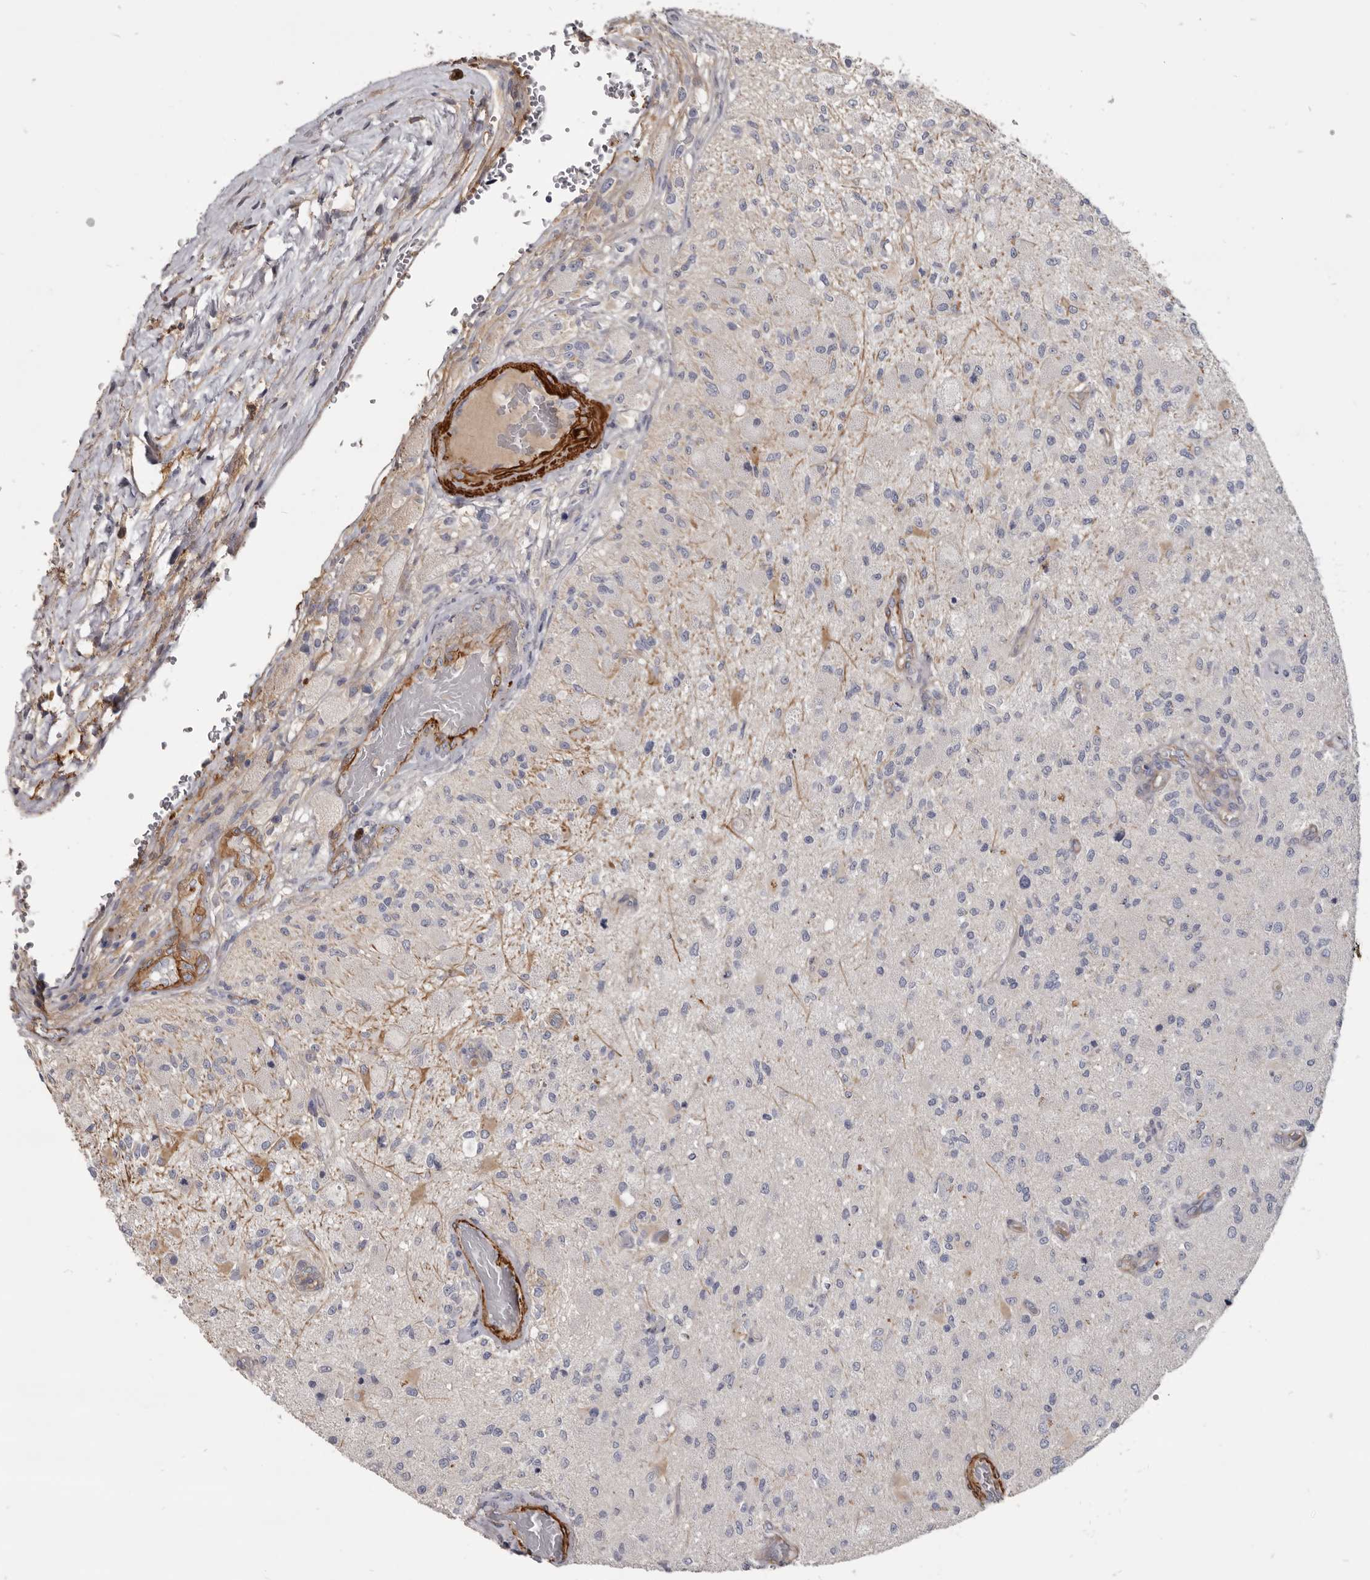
{"staining": {"intensity": "negative", "quantity": "none", "location": "none"}, "tissue": "glioma", "cell_type": "Tumor cells", "image_type": "cancer", "snomed": [{"axis": "morphology", "description": "Normal tissue, NOS"}, {"axis": "morphology", "description": "Glioma, malignant, High grade"}, {"axis": "topography", "description": "Cerebral cortex"}], "caption": "IHC micrograph of neoplastic tissue: human malignant glioma (high-grade) stained with DAB demonstrates no significant protein expression in tumor cells.", "gene": "CGN", "patient": {"sex": "male", "age": 77}}